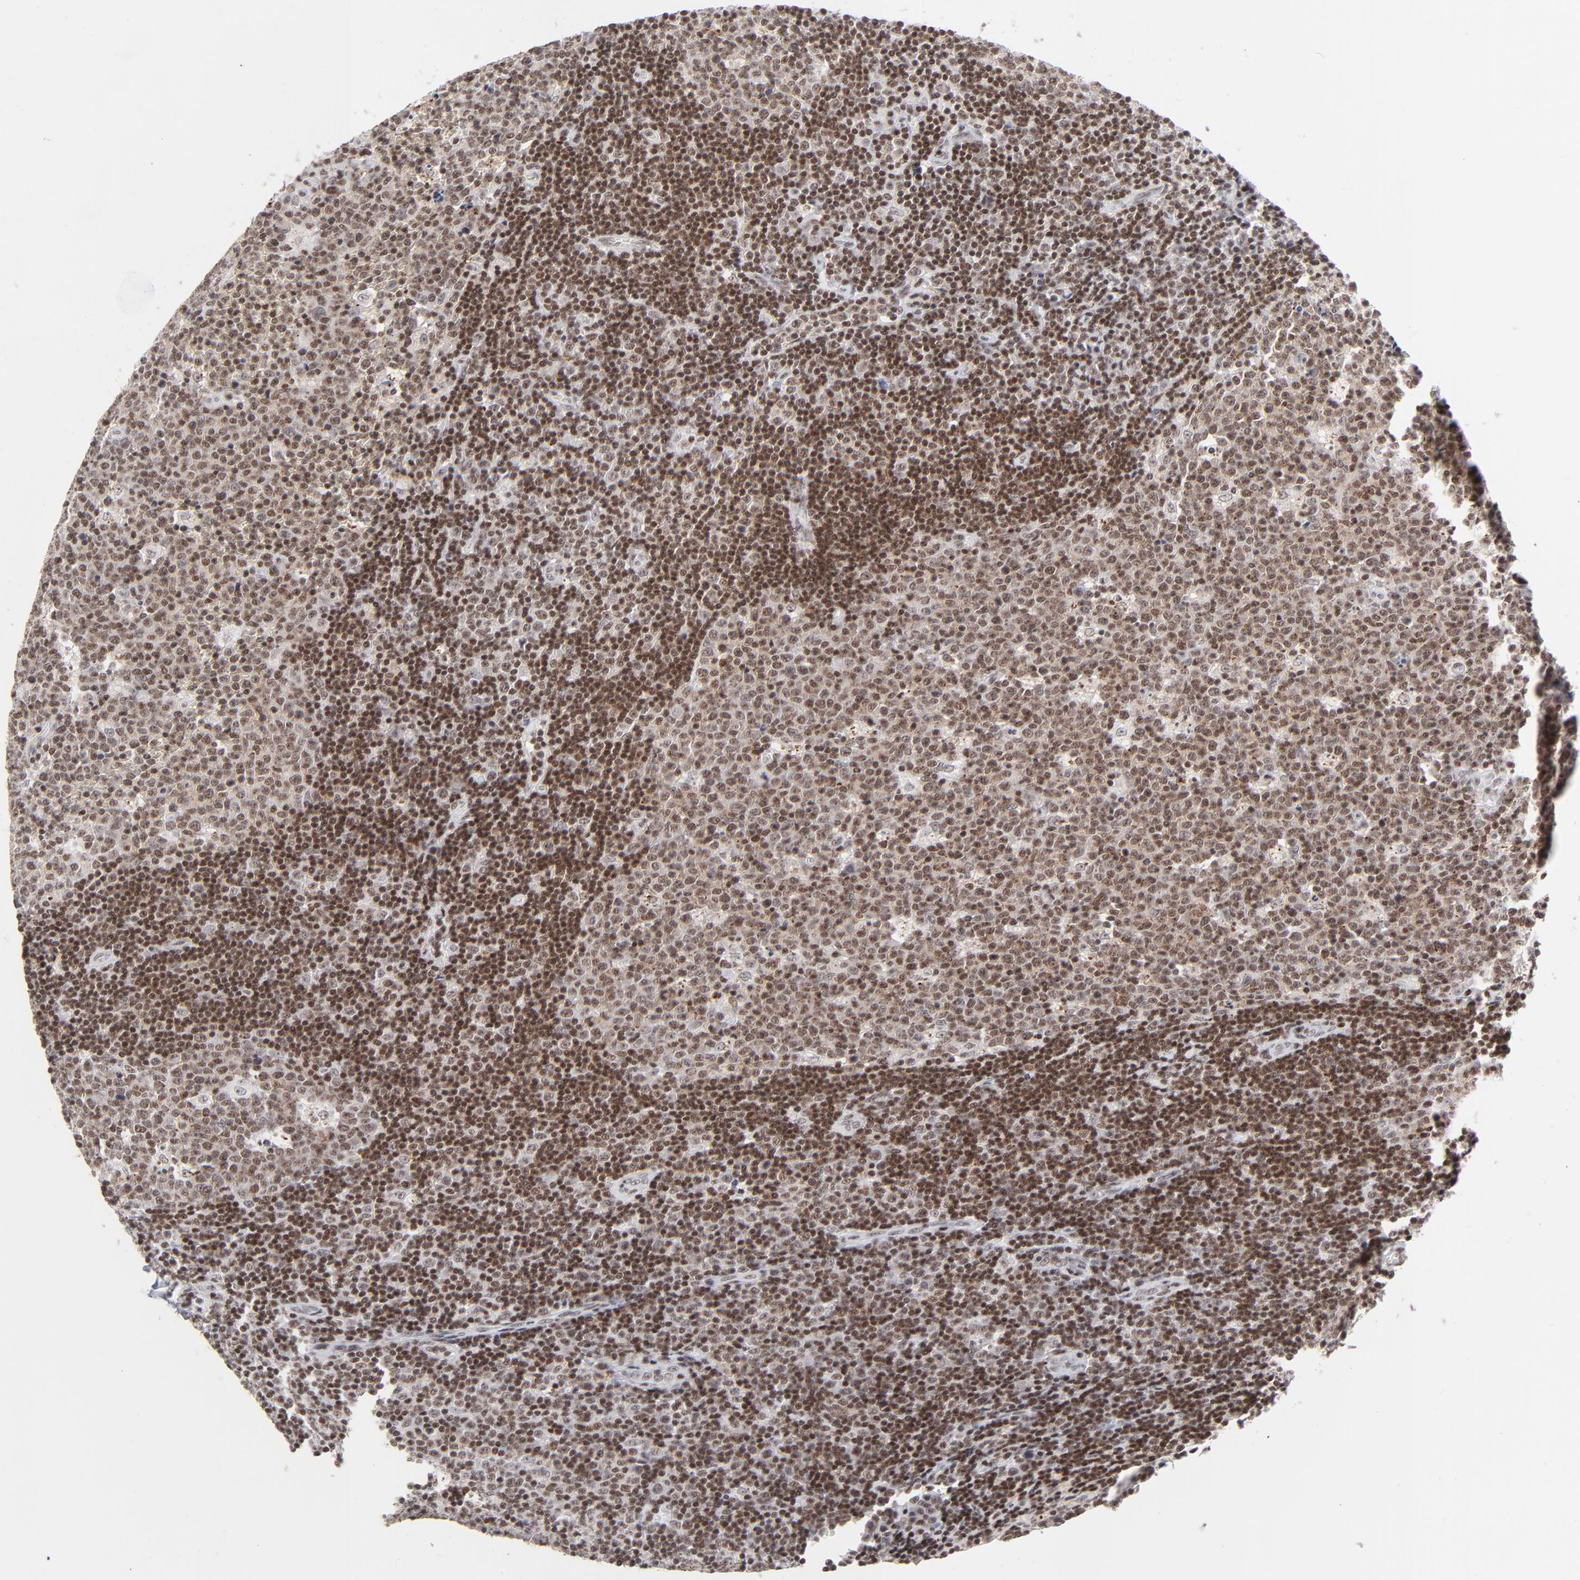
{"staining": {"intensity": "moderate", "quantity": ">75%", "location": "nuclear"}, "tissue": "lymph node", "cell_type": "Germinal center cells", "image_type": "normal", "snomed": [{"axis": "morphology", "description": "Normal tissue, NOS"}, {"axis": "topography", "description": "Lymph node"}, {"axis": "topography", "description": "Salivary gland"}], "caption": "The immunohistochemical stain shows moderate nuclear expression in germinal center cells of benign lymph node.", "gene": "ZNF143", "patient": {"sex": "male", "age": 8}}